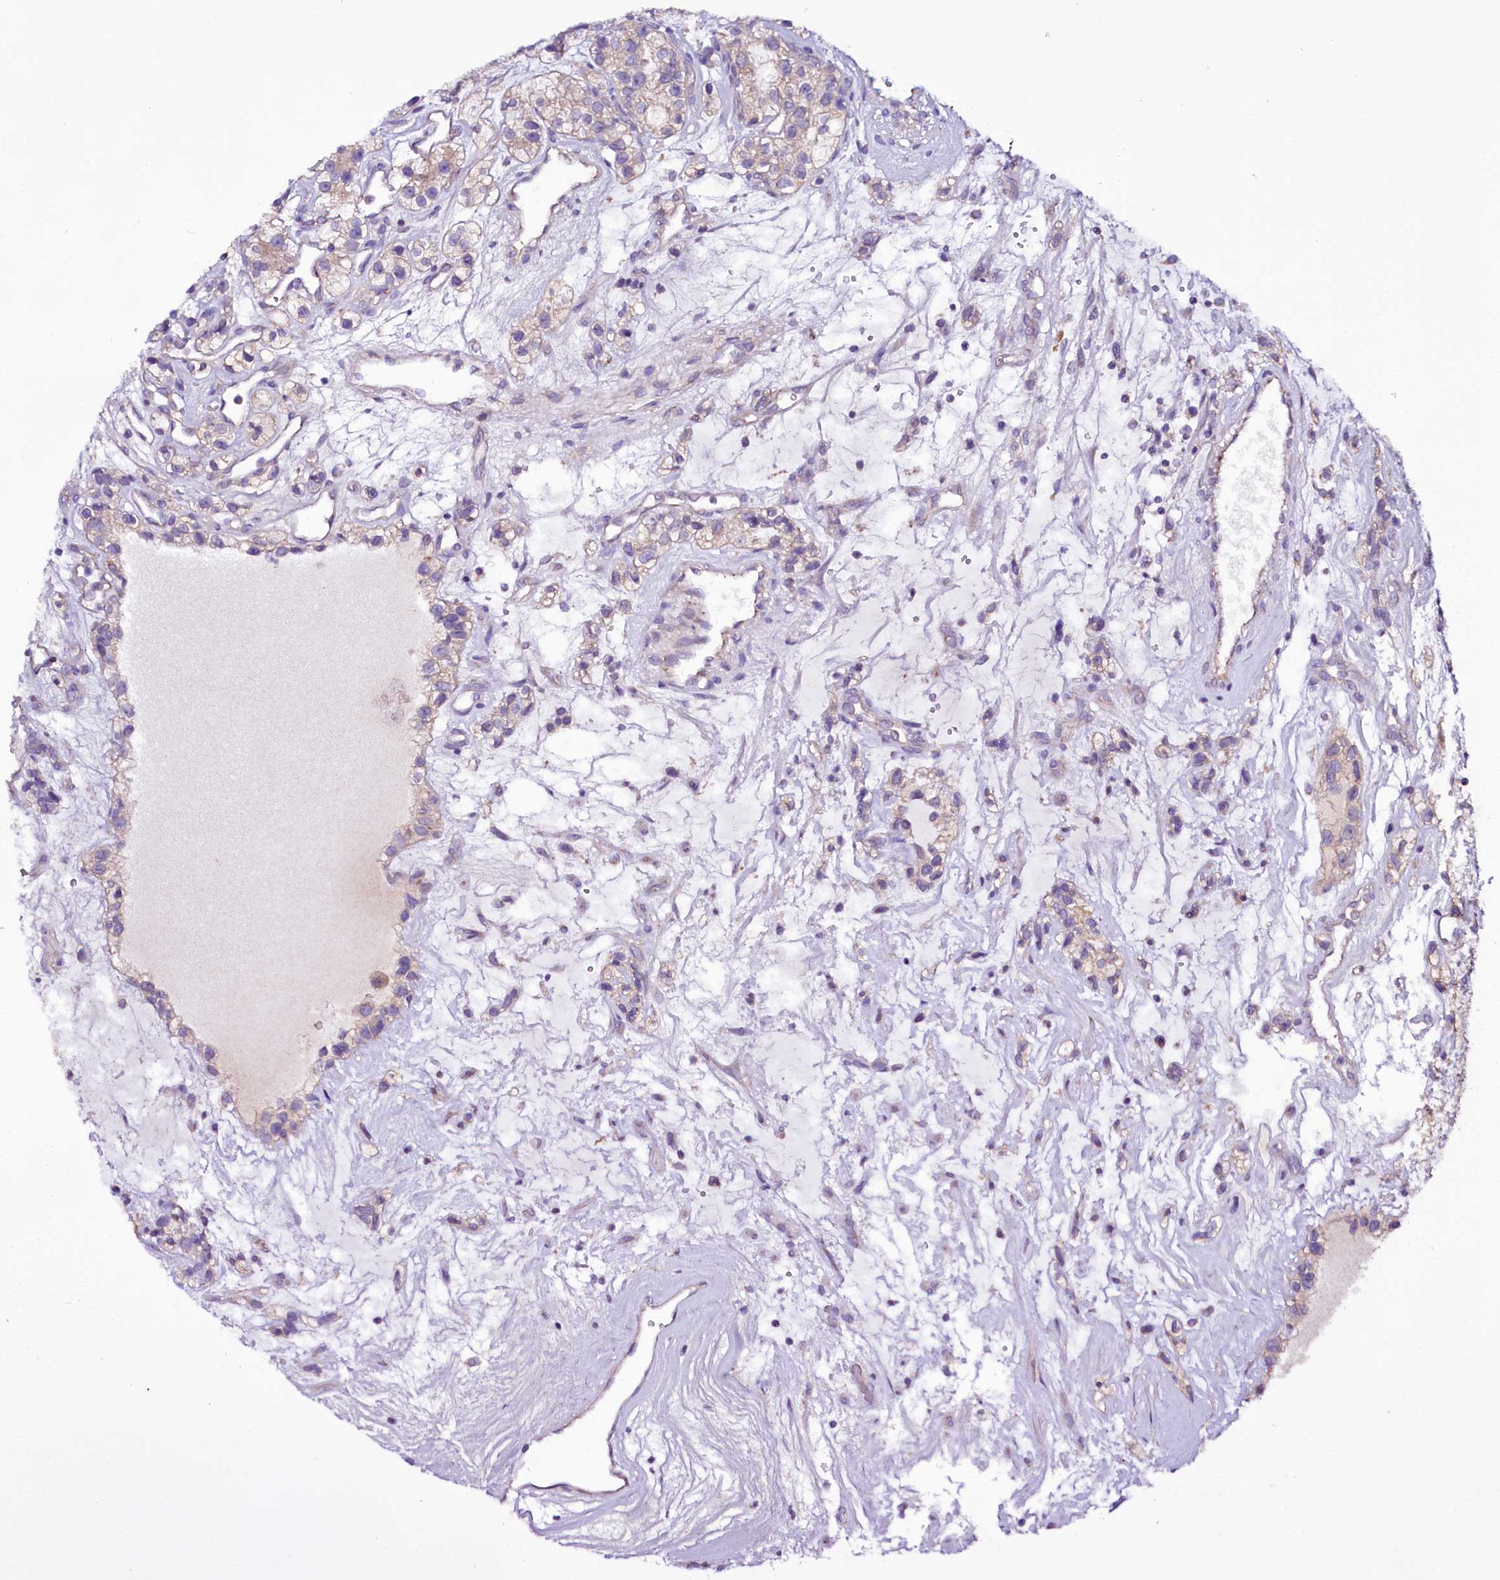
{"staining": {"intensity": "negative", "quantity": "none", "location": "none"}, "tissue": "renal cancer", "cell_type": "Tumor cells", "image_type": "cancer", "snomed": [{"axis": "morphology", "description": "Adenocarcinoma, NOS"}, {"axis": "topography", "description": "Kidney"}], "caption": "Micrograph shows no significant protein expression in tumor cells of renal cancer.", "gene": "ZNF45", "patient": {"sex": "female", "age": 57}}